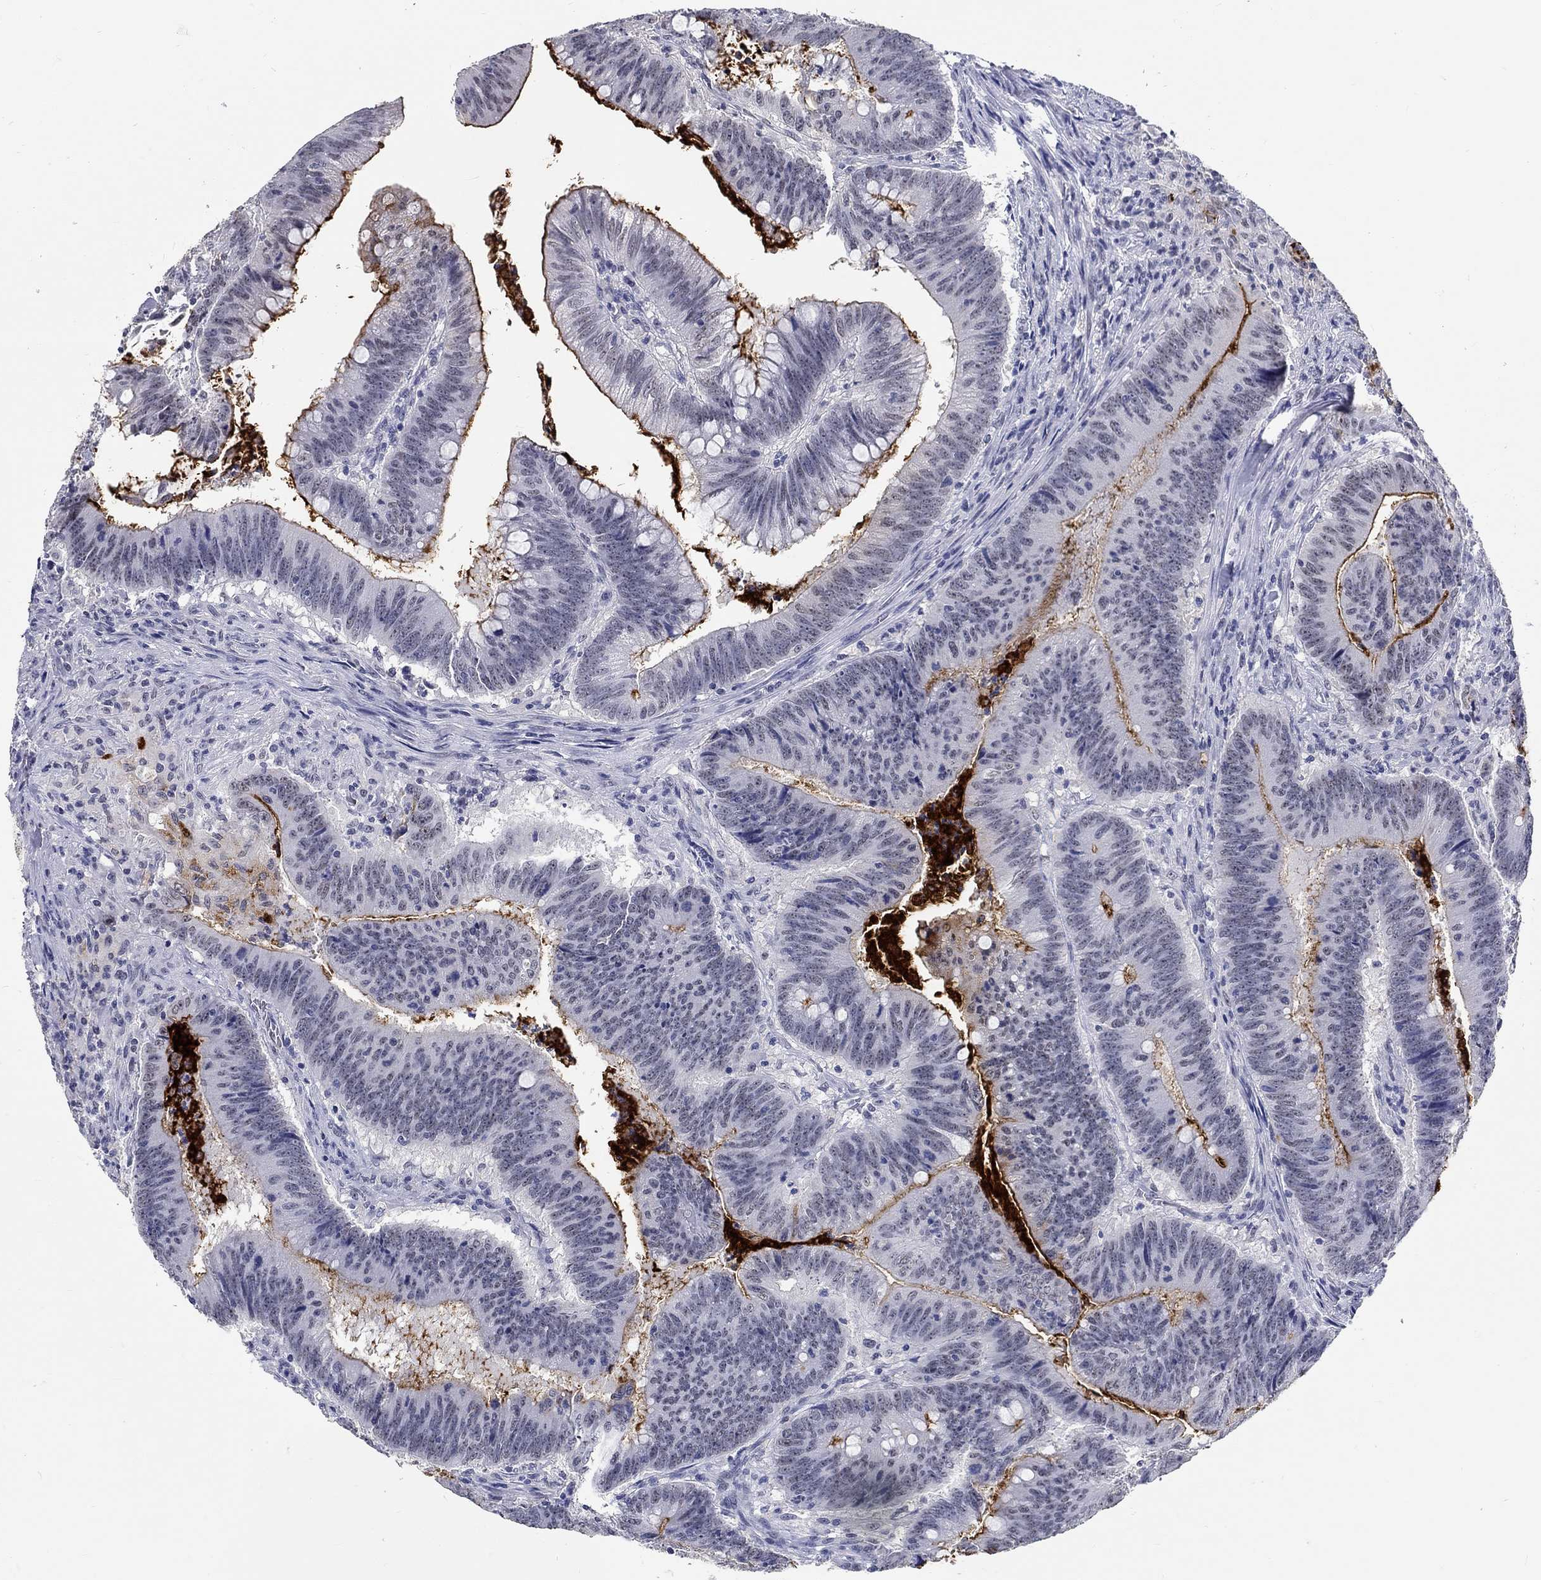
{"staining": {"intensity": "strong", "quantity": "25%-75%", "location": "cytoplasmic/membranous"}, "tissue": "colorectal cancer", "cell_type": "Tumor cells", "image_type": "cancer", "snomed": [{"axis": "morphology", "description": "Adenocarcinoma, NOS"}, {"axis": "topography", "description": "Colon"}], "caption": "High-magnification brightfield microscopy of colorectal adenocarcinoma stained with DAB (3,3'-diaminobenzidine) (brown) and counterstained with hematoxylin (blue). tumor cells exhibit strong cytoplasmic/membranous expression is seen in approximately25%-75% of cells.", "gene": "GRIN1", "patient": {"sex": "female", "age": 87}}